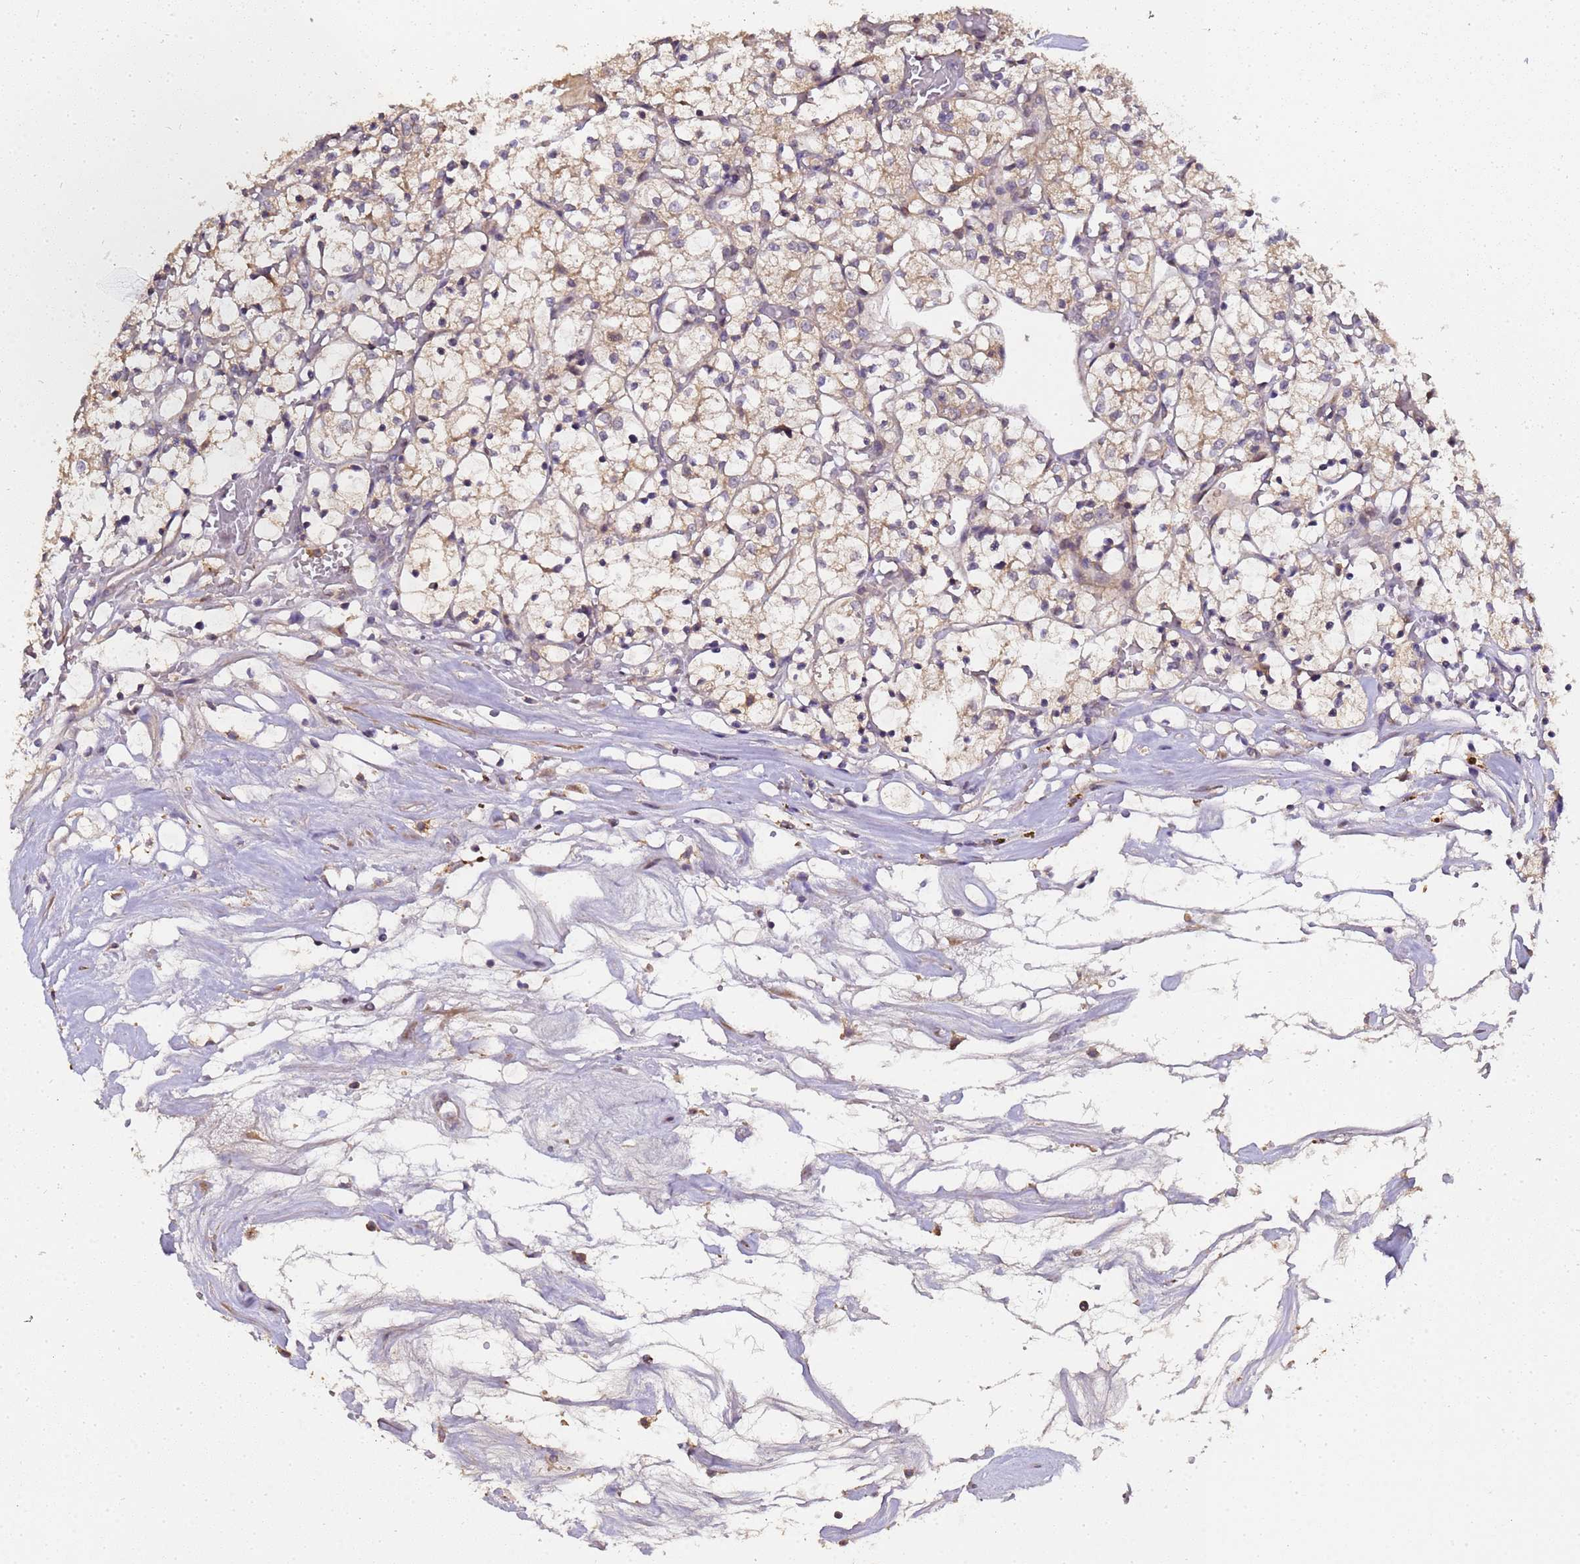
{"staining": {"intensity": "weak", "quantity": "25%-75%", "location": "cytoplasmic/membranous"}, "tissue": "renal cancer", "cell_type": "Tumor cells", "image_type": "cancer", "snomed": [{"axis": "morphology", "description": "Adenocarcinoma, NOS"}, {"axis": "topography", "description": "Kidney"}], "caption": "About 25%-75% of tumor cells in human adenocarcinoma (renal) demonstrate weak cytoplasmic/membranous protein positivity as visualized by brown immunohistochemical staining.", "gene": "LGI4", "patient": {"sex": "female", "age": 69}}